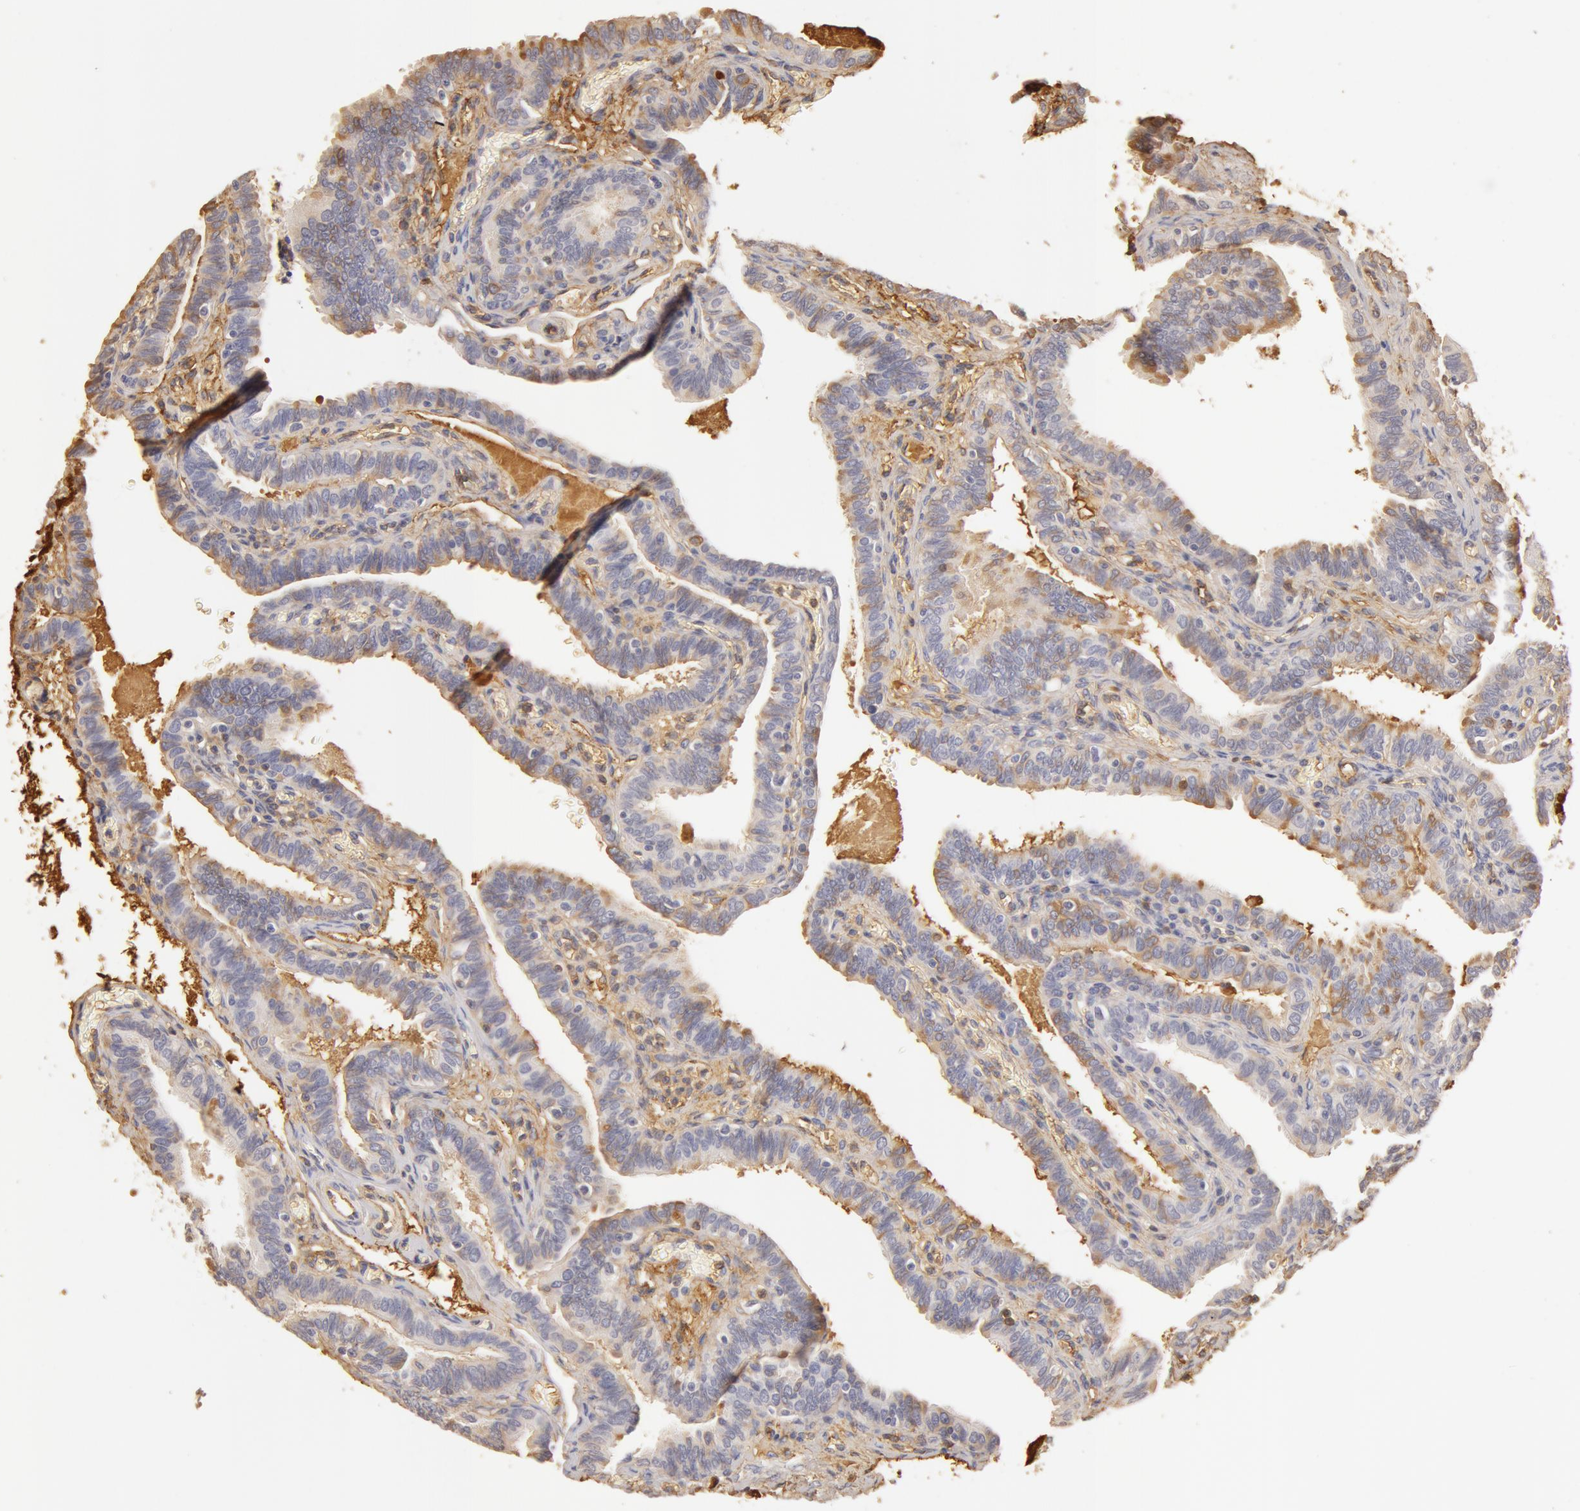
{"staining": {"intensity": "moderate", "quantity": "25%-75%", "location": "cytoplasmic/membranous"}, "tissue": "fallopian tube", "cell_type": "Glandular cells", "image_type": "normal", "snomed": [{"axis": "morphology", "description": "Normal tissue, NOS"}, {"axis": "topography", "description": "Fallopian tube"}], "caption": "Immunohistochemistry (IHC) photomicrograph of benign fallopian tube: fallopian tube stained using immunohistochemistry (IHC) exhibits medium levels of moderate protein expression localized specifically in the cytoplasmic/membranous of glandular cells, appearing as a cytoplasmic/membranous brown color.", "gene": "TF", "patient": {"sex": "female", "age": 38}}